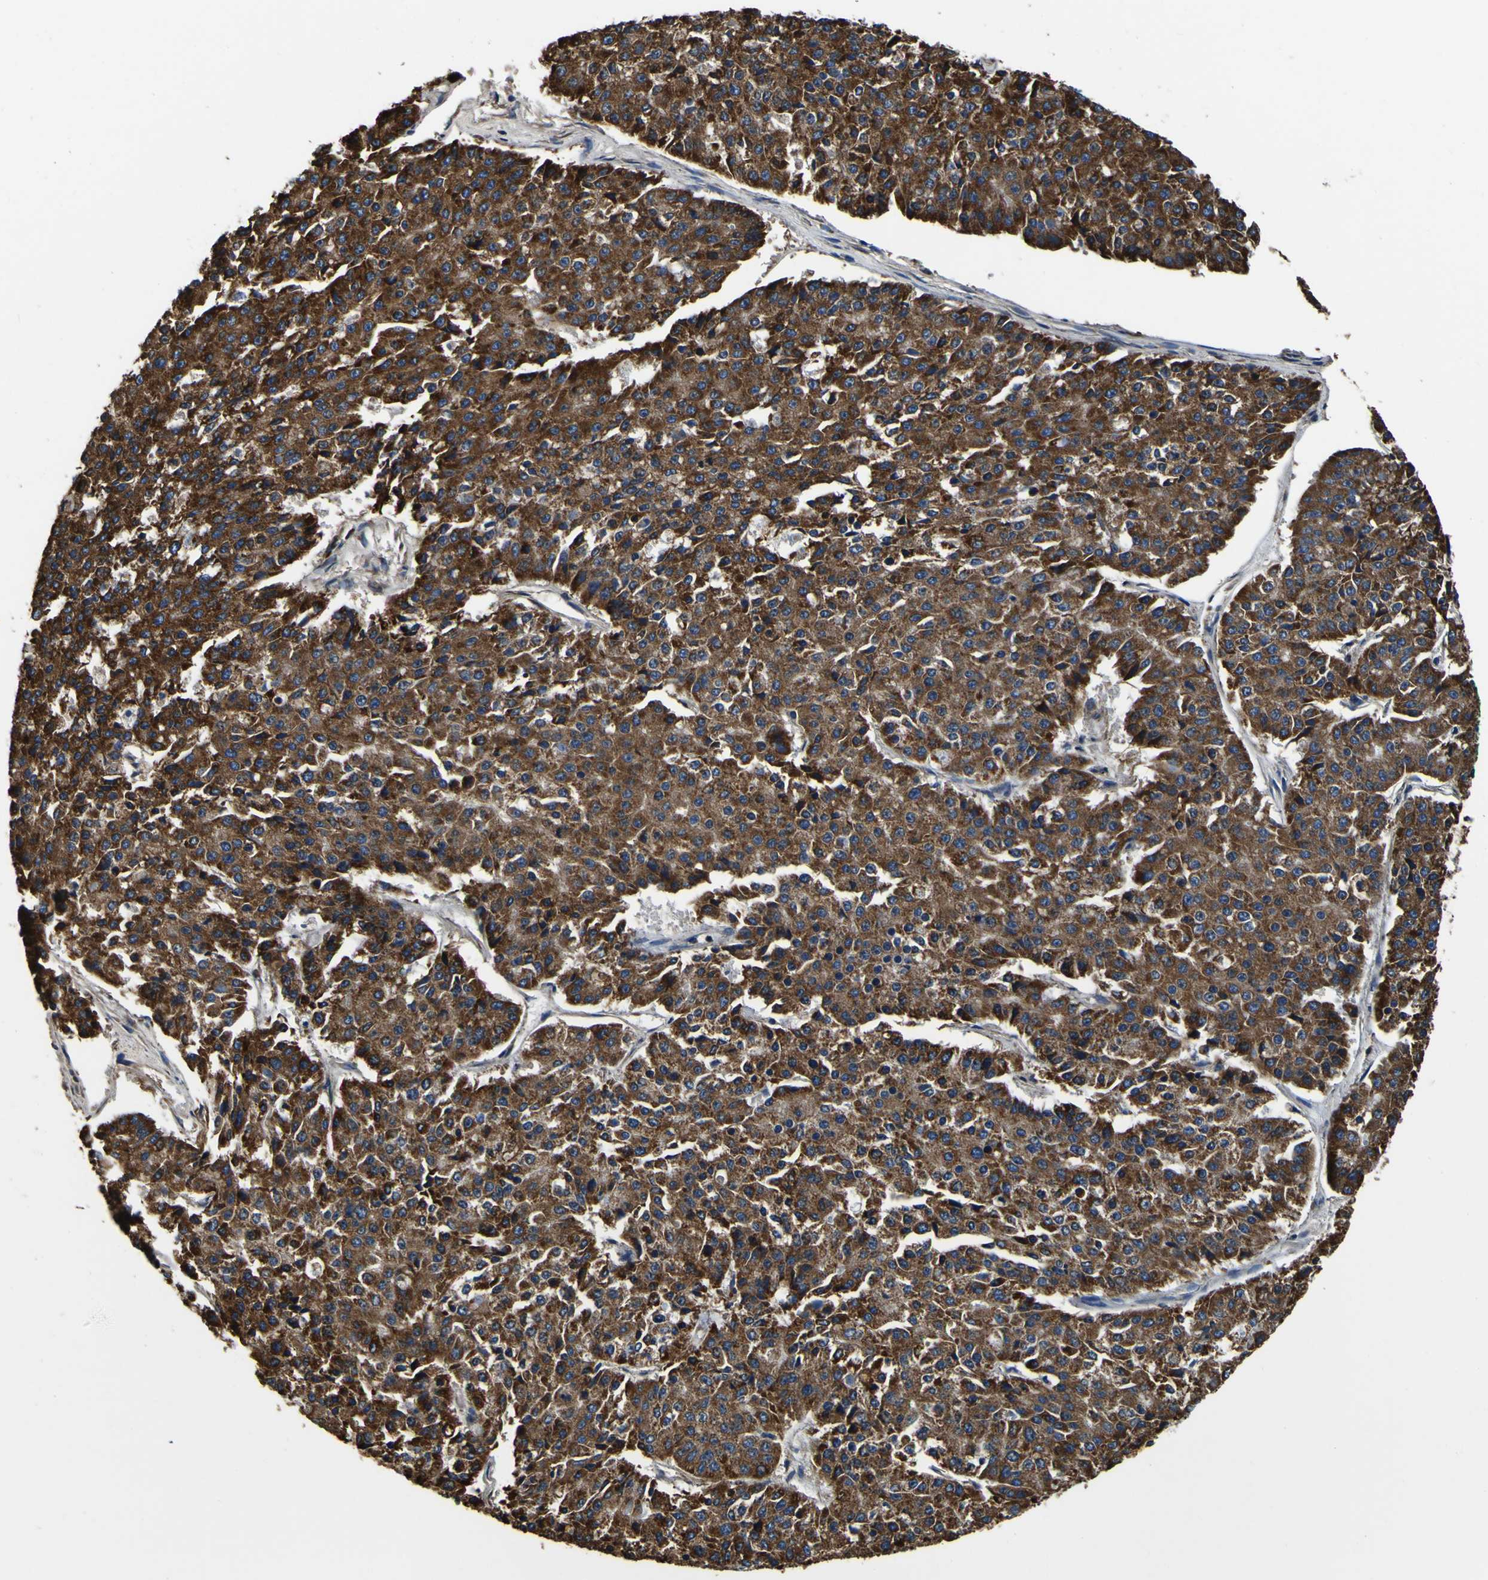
{"staining": {"intensity": "strong", "quantity": ">75%", "location": "cytoplasmic/membranous"}, "tissue": "pancreatic cancer", "cell_type": "Tumor cells", "image_type": "cancer", "snomed": [{"axis": "morphology", "description": "Adenocarcinoma, NOS"}, {"axis": "topography", "description": "Pancreas"}], "caption": "The immunohistochemical stain shows strong cytoplasmic/membranous staining in tumor cells of pancreatic cancer (adenocarcinoma) tissue.", "gene": "INPP5A", "patient": {"sex": "male", "age": 50}}